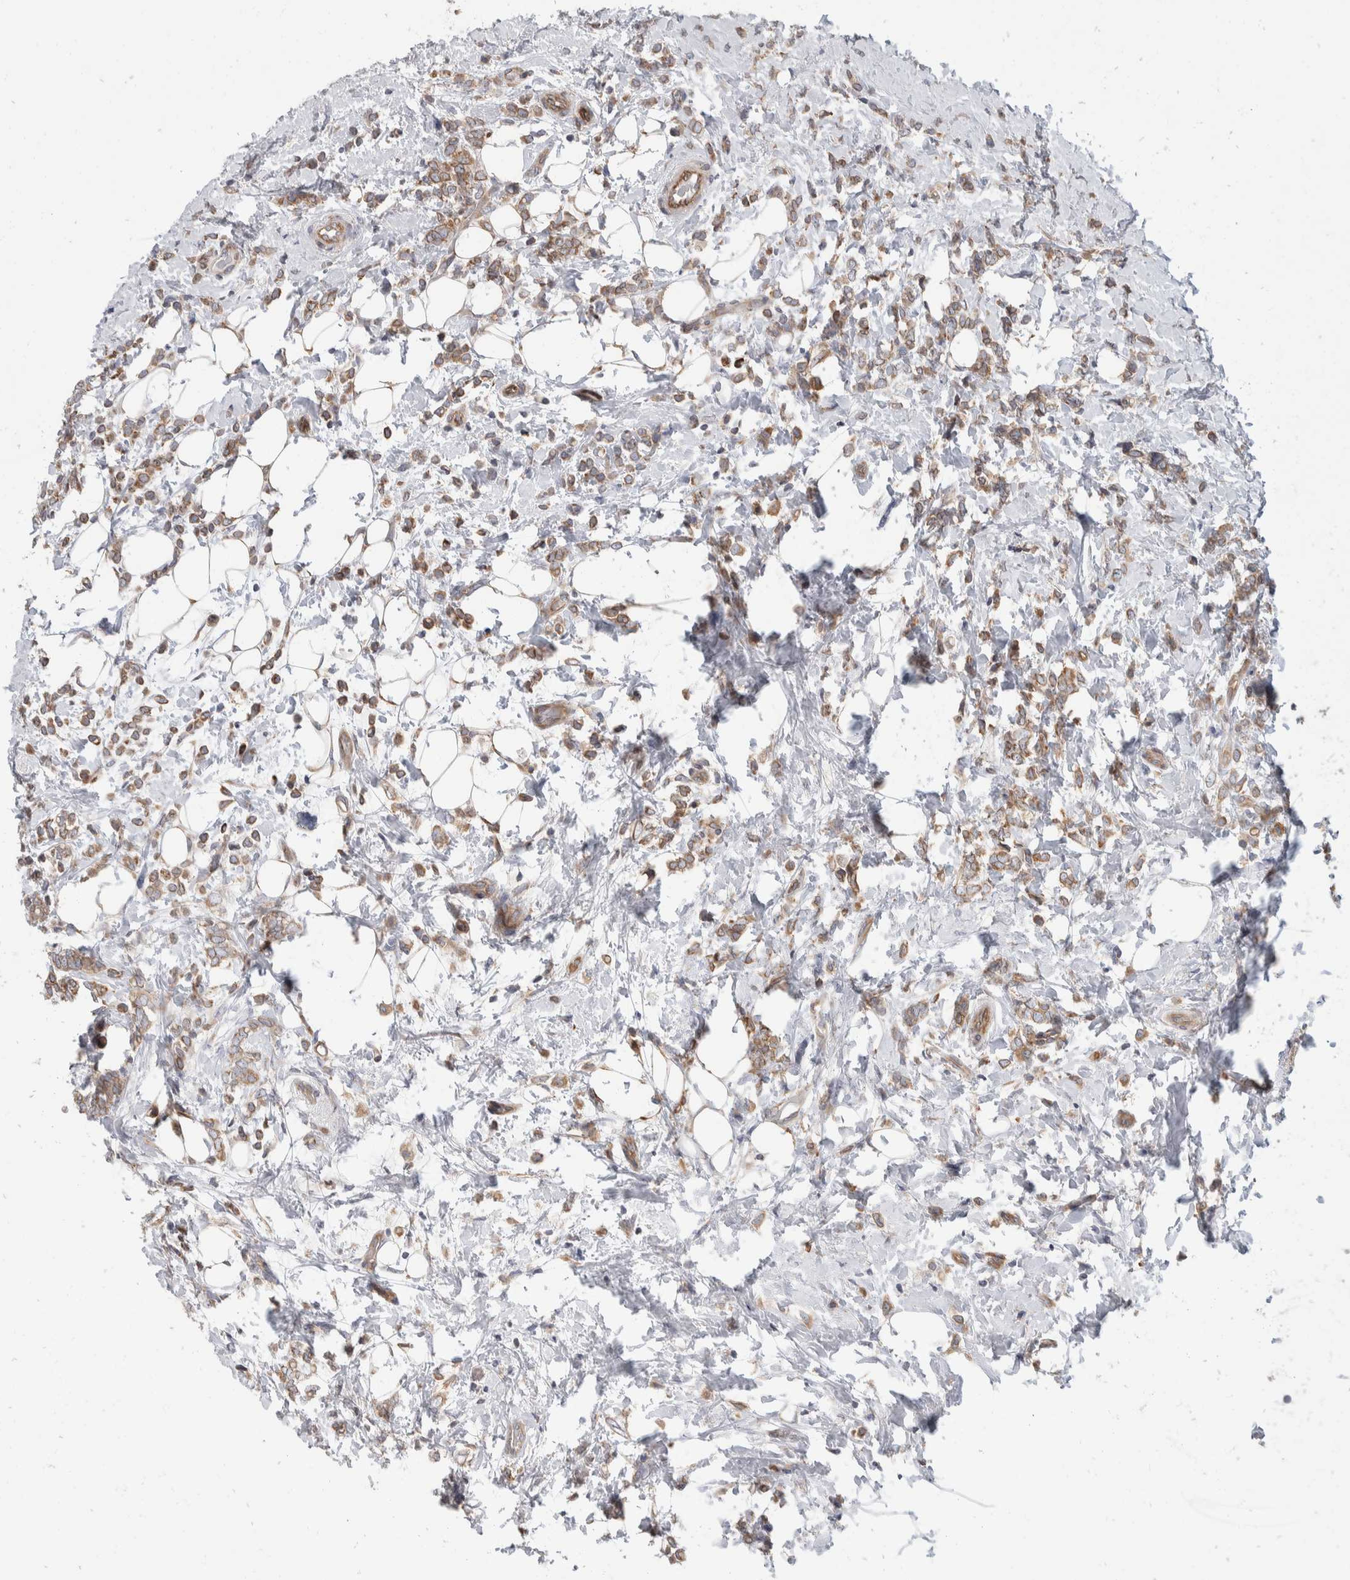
{"staining": {"intensity": "moderate", "quantity": ">75%", "location": "cytoplasmic/membranous"}, "tissue": "breast cancer", "cell_type": "Tumor cells", "image_type": "cancer", "snomed": [{"axis": "morphology", "description": "Lobular carcinoma"}, {"axis": "topography", "description": "Breast"}], "caption": "Protein positivity by IHC exhibits moderate cytoplasmic/membranous positivity in approximately >75% of tumor cells in breast cancer.", "gene": "TMEM245", "patient": {"sex": "female", "age": 50}}